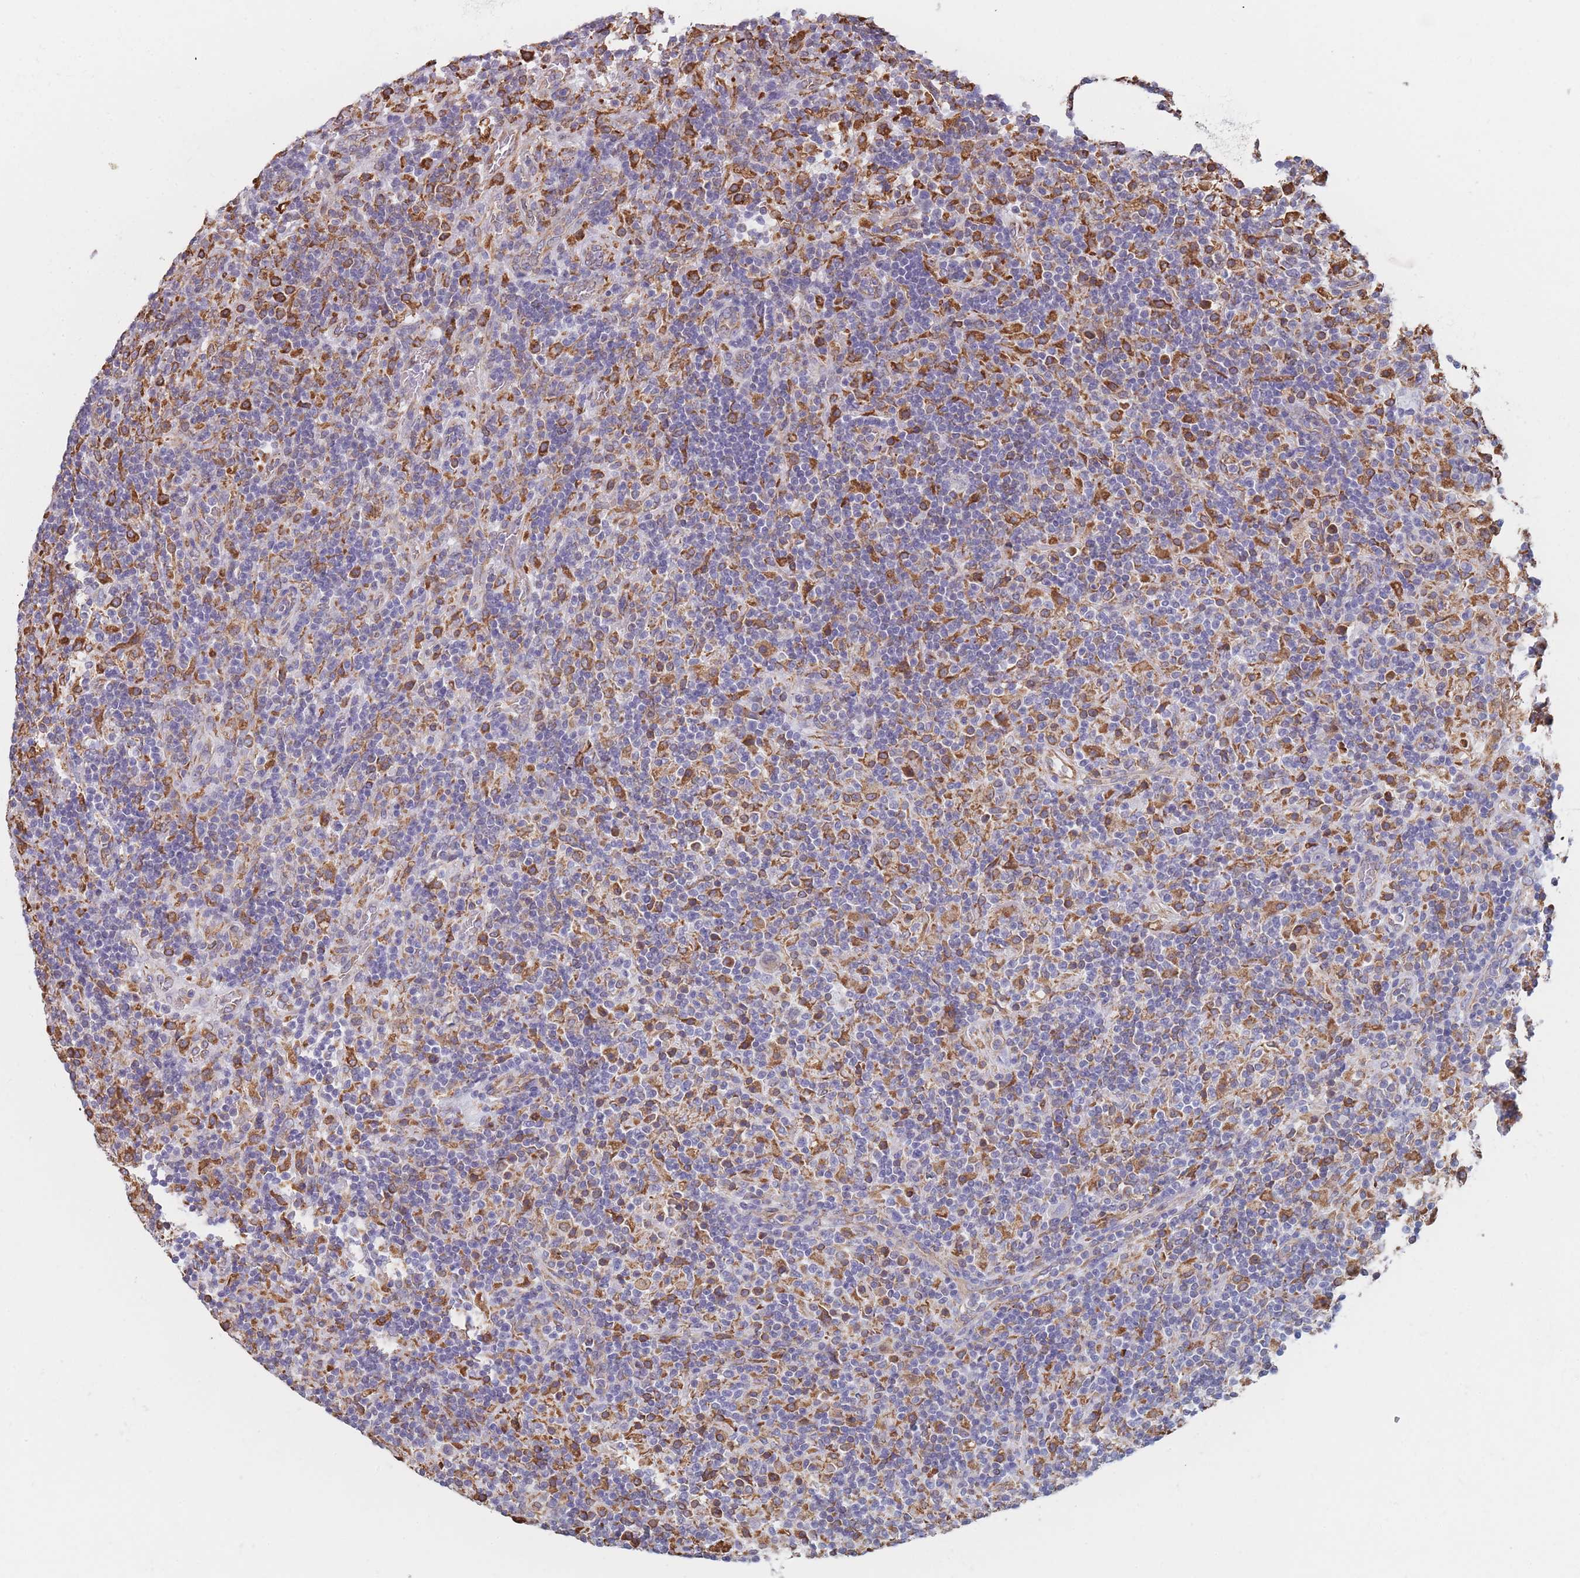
{"staining": {"intensity": "negative", "quantity": "none", "location": "none"}, "tissue": "lymphoma", "cell_type": "Tumor cells", "image_type": "cancer", "snomed": [{"axis": "morphology", "description": "Hodgkin's disease, NOS"}, {"axis": "topography", "description": "Lymph node"}], "caption": "The histopathology image exhibits no staining of tumor cells in lymphoma.", "gene": "OR7C2", "patient": {"sex": "male", "age": 70}}